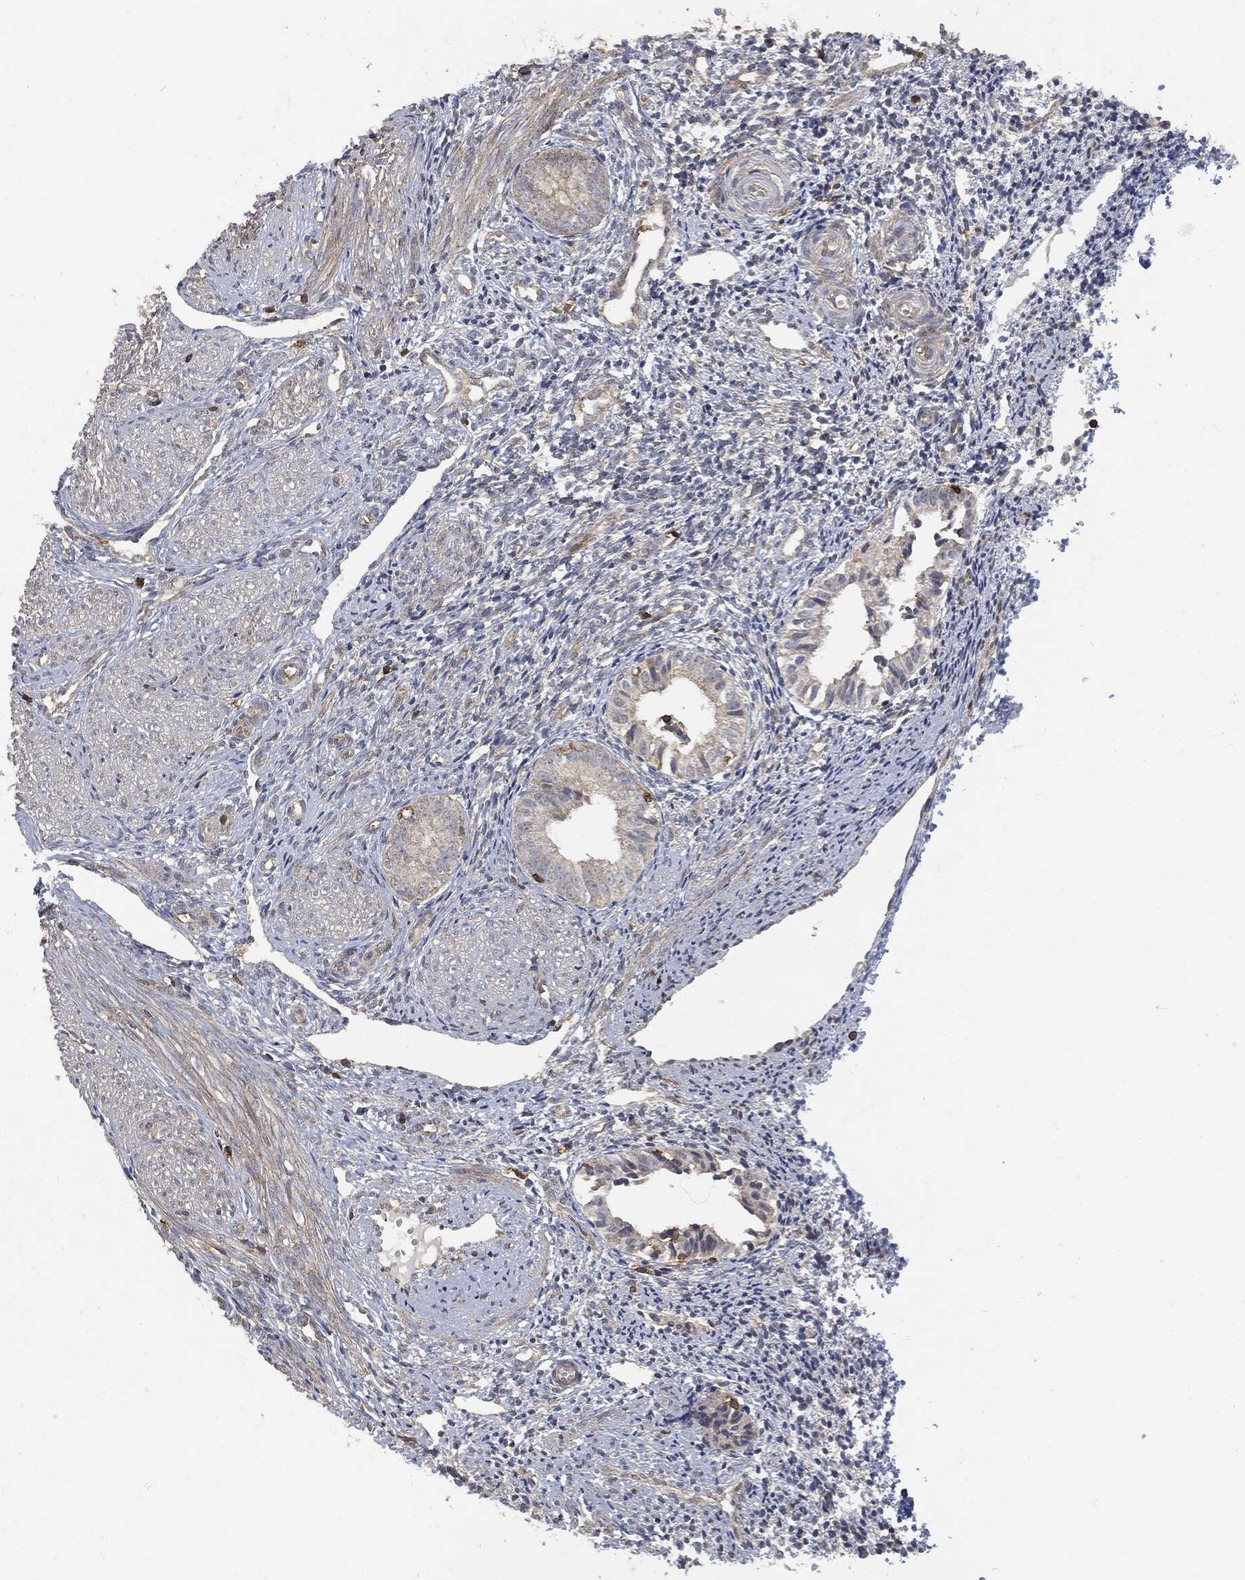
{"staining": {"intensity": "negative", "quantity": "none", "location": "none"}, "tissue": "endometrium", "cell_type": "Cells in endometrial stroma", "image_type": "normal", "snomed": [{"axis": "morphology", "description": "Normal tissue, NOS"}, {"axis": "topography", "description": "Endometrium"}], "caption": "This is an immunohistochemistry (IHC) image of unremarkable human endometrium. There is no expression in cells in endometrial stroma.", "gene": "PSMB10", "patient": {"sex": "female", "age": 47}}